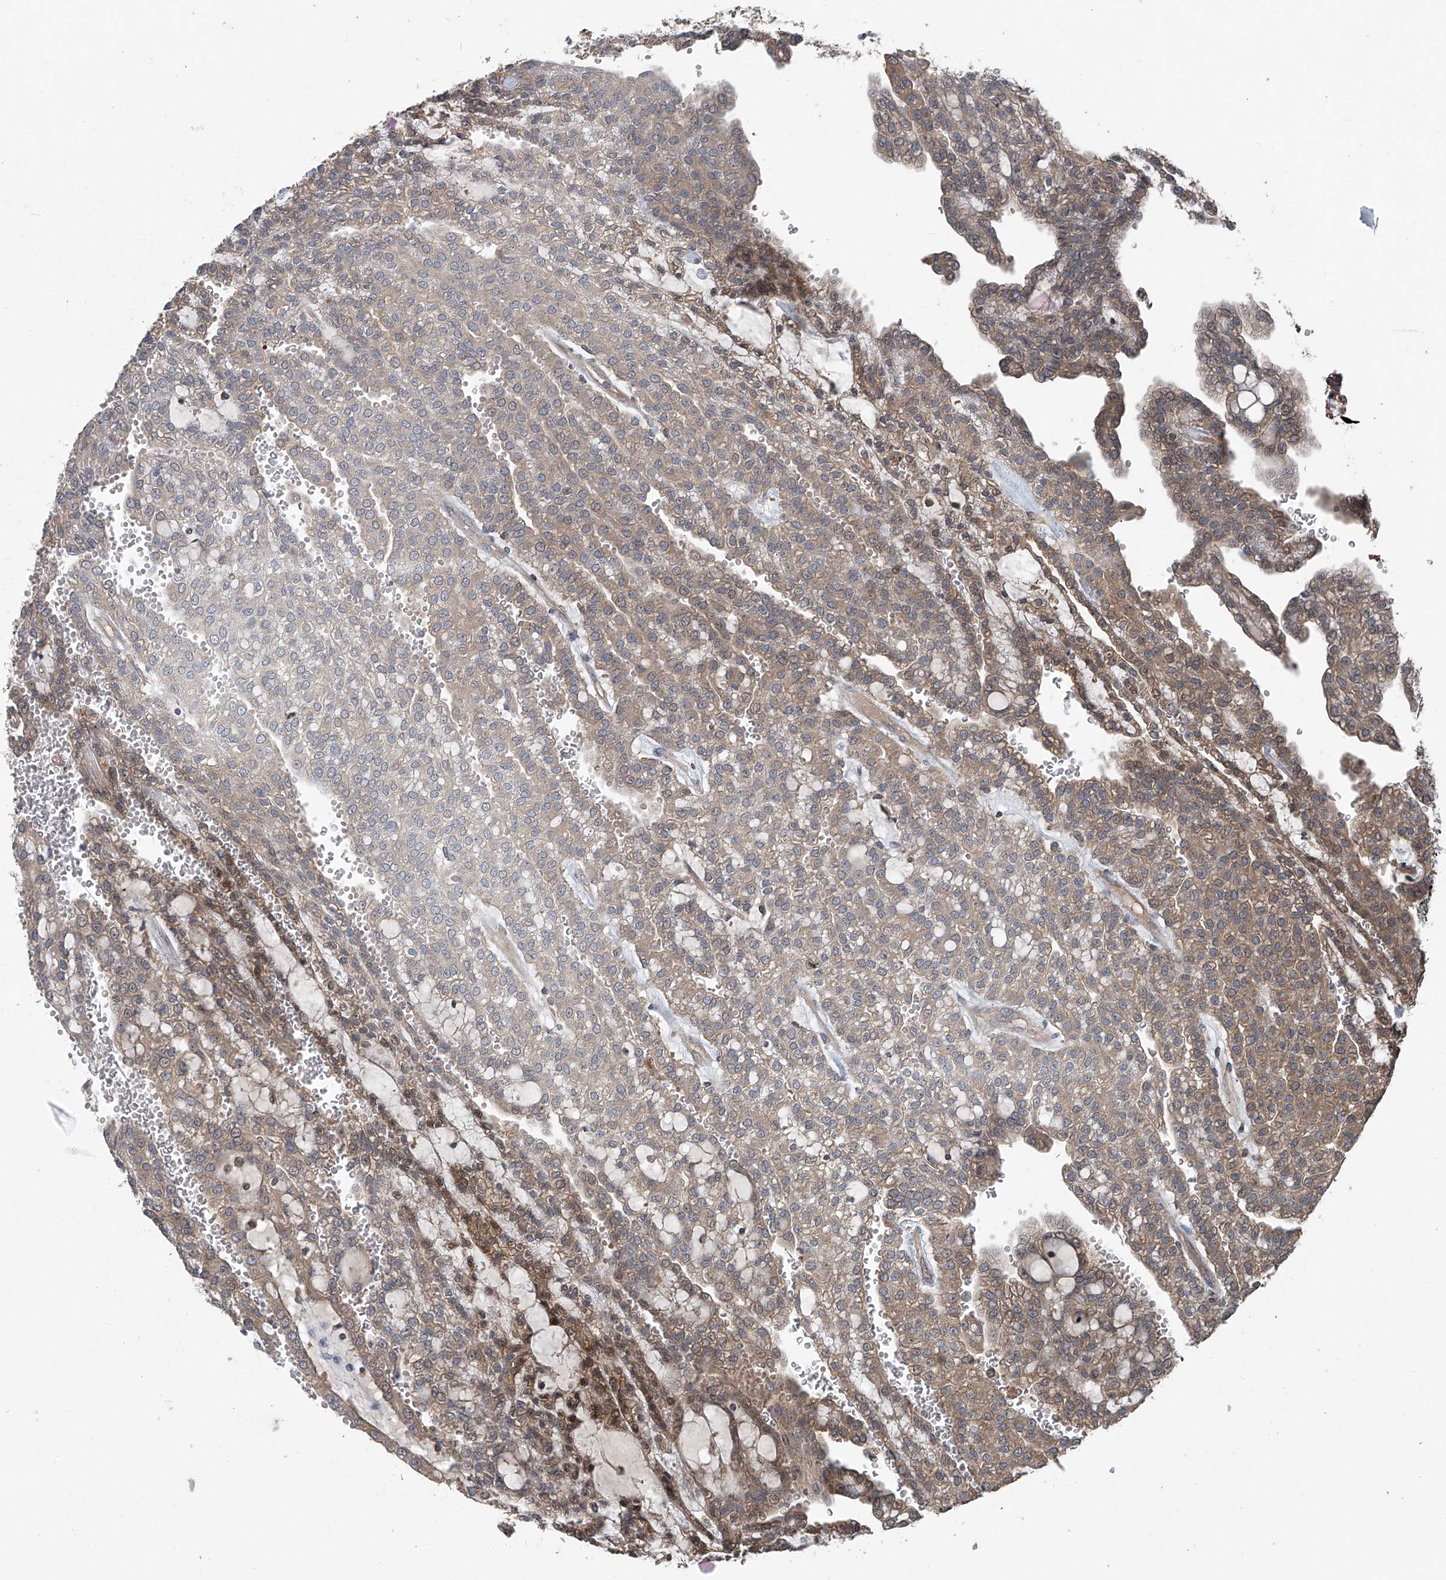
{"staining": {"intensity": "strong", "quantity": "<25%", "location": "cytoplasmic/membranous"}, "tissue": "renal cancer", "cell_type": "Tumor cells", "image_type": "cancer", "snomed": [{"axis": "morphology", "description": "Adenocarcinoma, NOS"}, {"axis": "topography", "description": "Kidney"}], "caption": "Immunohistochemical staining of human renal adenocarcinoma displays strong cytoplasmic/membranous protein positivity in about <25% of tumor cells.", "gene": "ANKRD34A", "patient": {"sex": "male", "age": 63}}